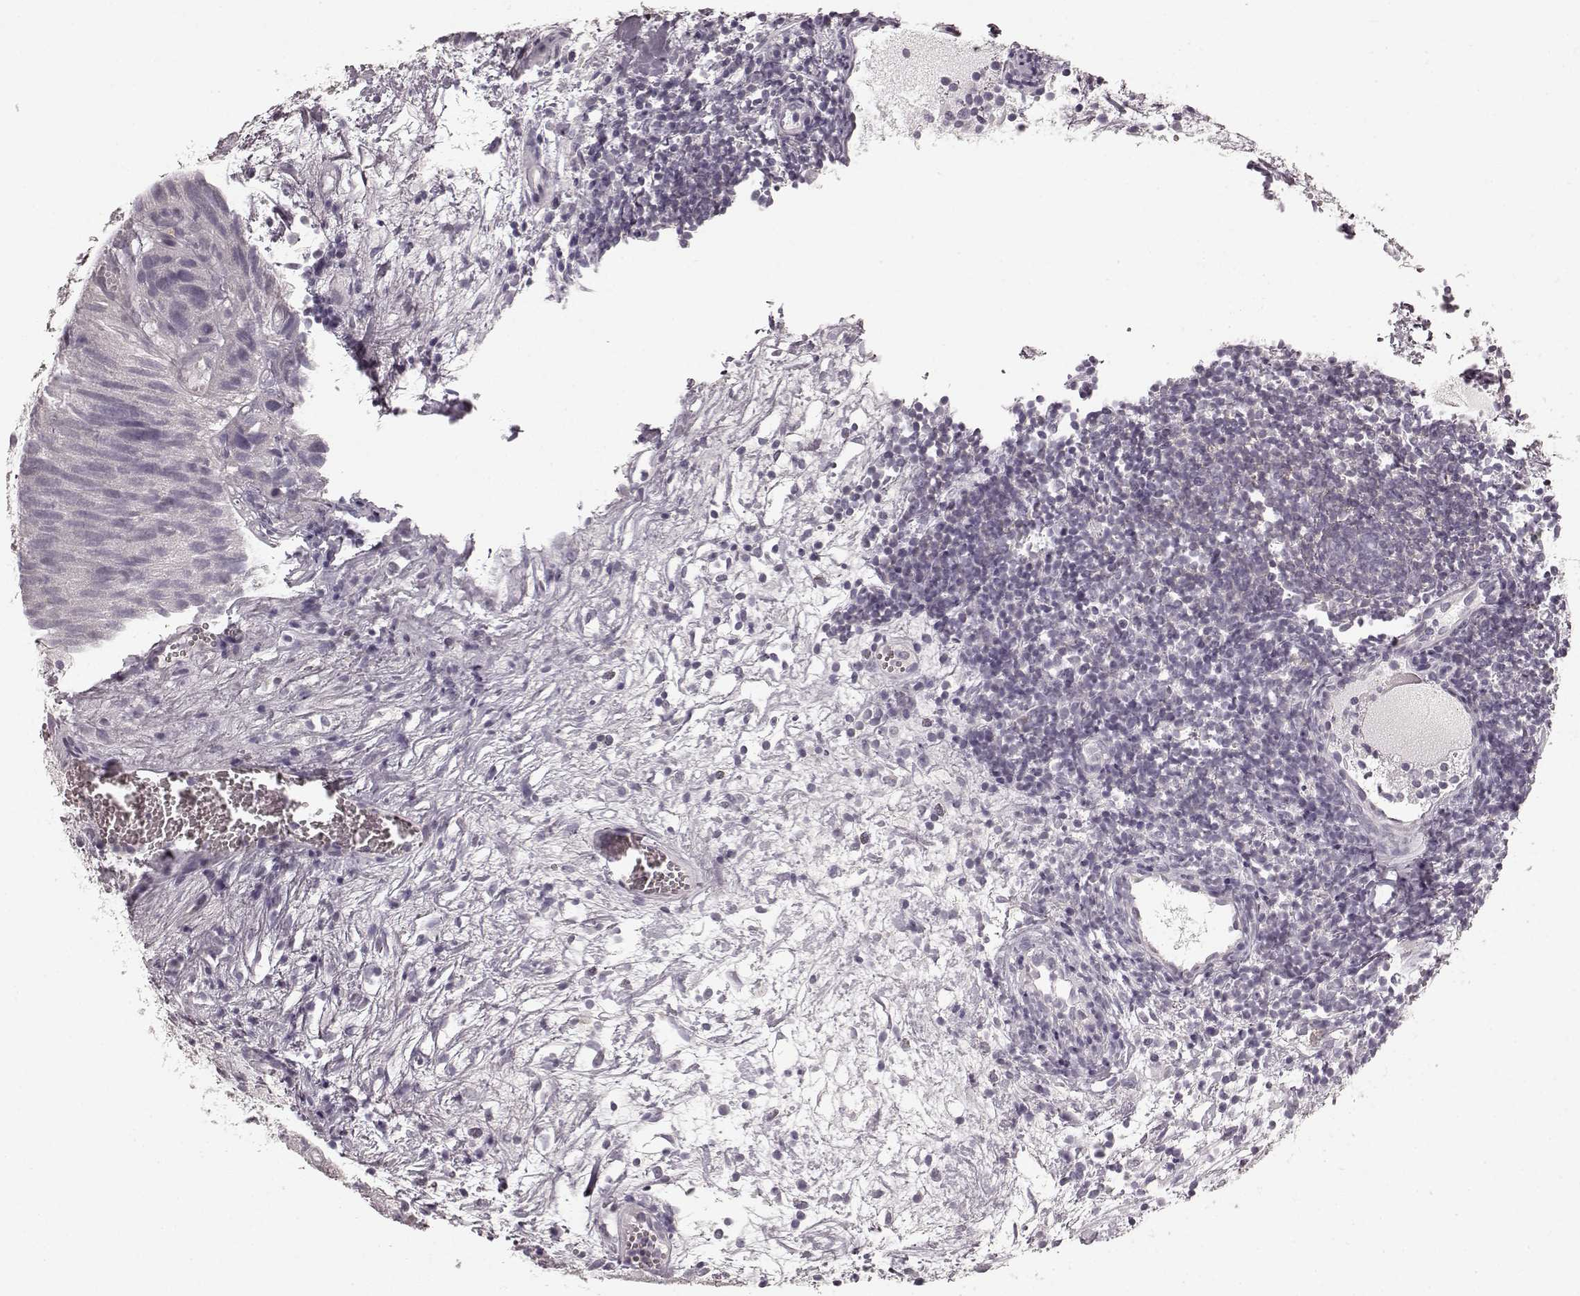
{"staining": {"intensity": "negative", "quantity": "none", "location": "none"}, "tissue": "urothelial cancer", "cell_type": "Tumor cells", "image_type": "cancer", "snomed": [{"axis": "morphology", "description": "Urothelial carcinoma, Low grade"}, {"axis": "topography", "description": "Urinary bladder"}], "caption": "An immunohistochemistry (IHC) photomicrograph of urothelial carcinoma (low-grade) is shown. There is no staining in tumor cells of urothelial carcinoma (low-grade).", "gene": "PRKCE", "patient": {"sex": "female", "age": 69}}